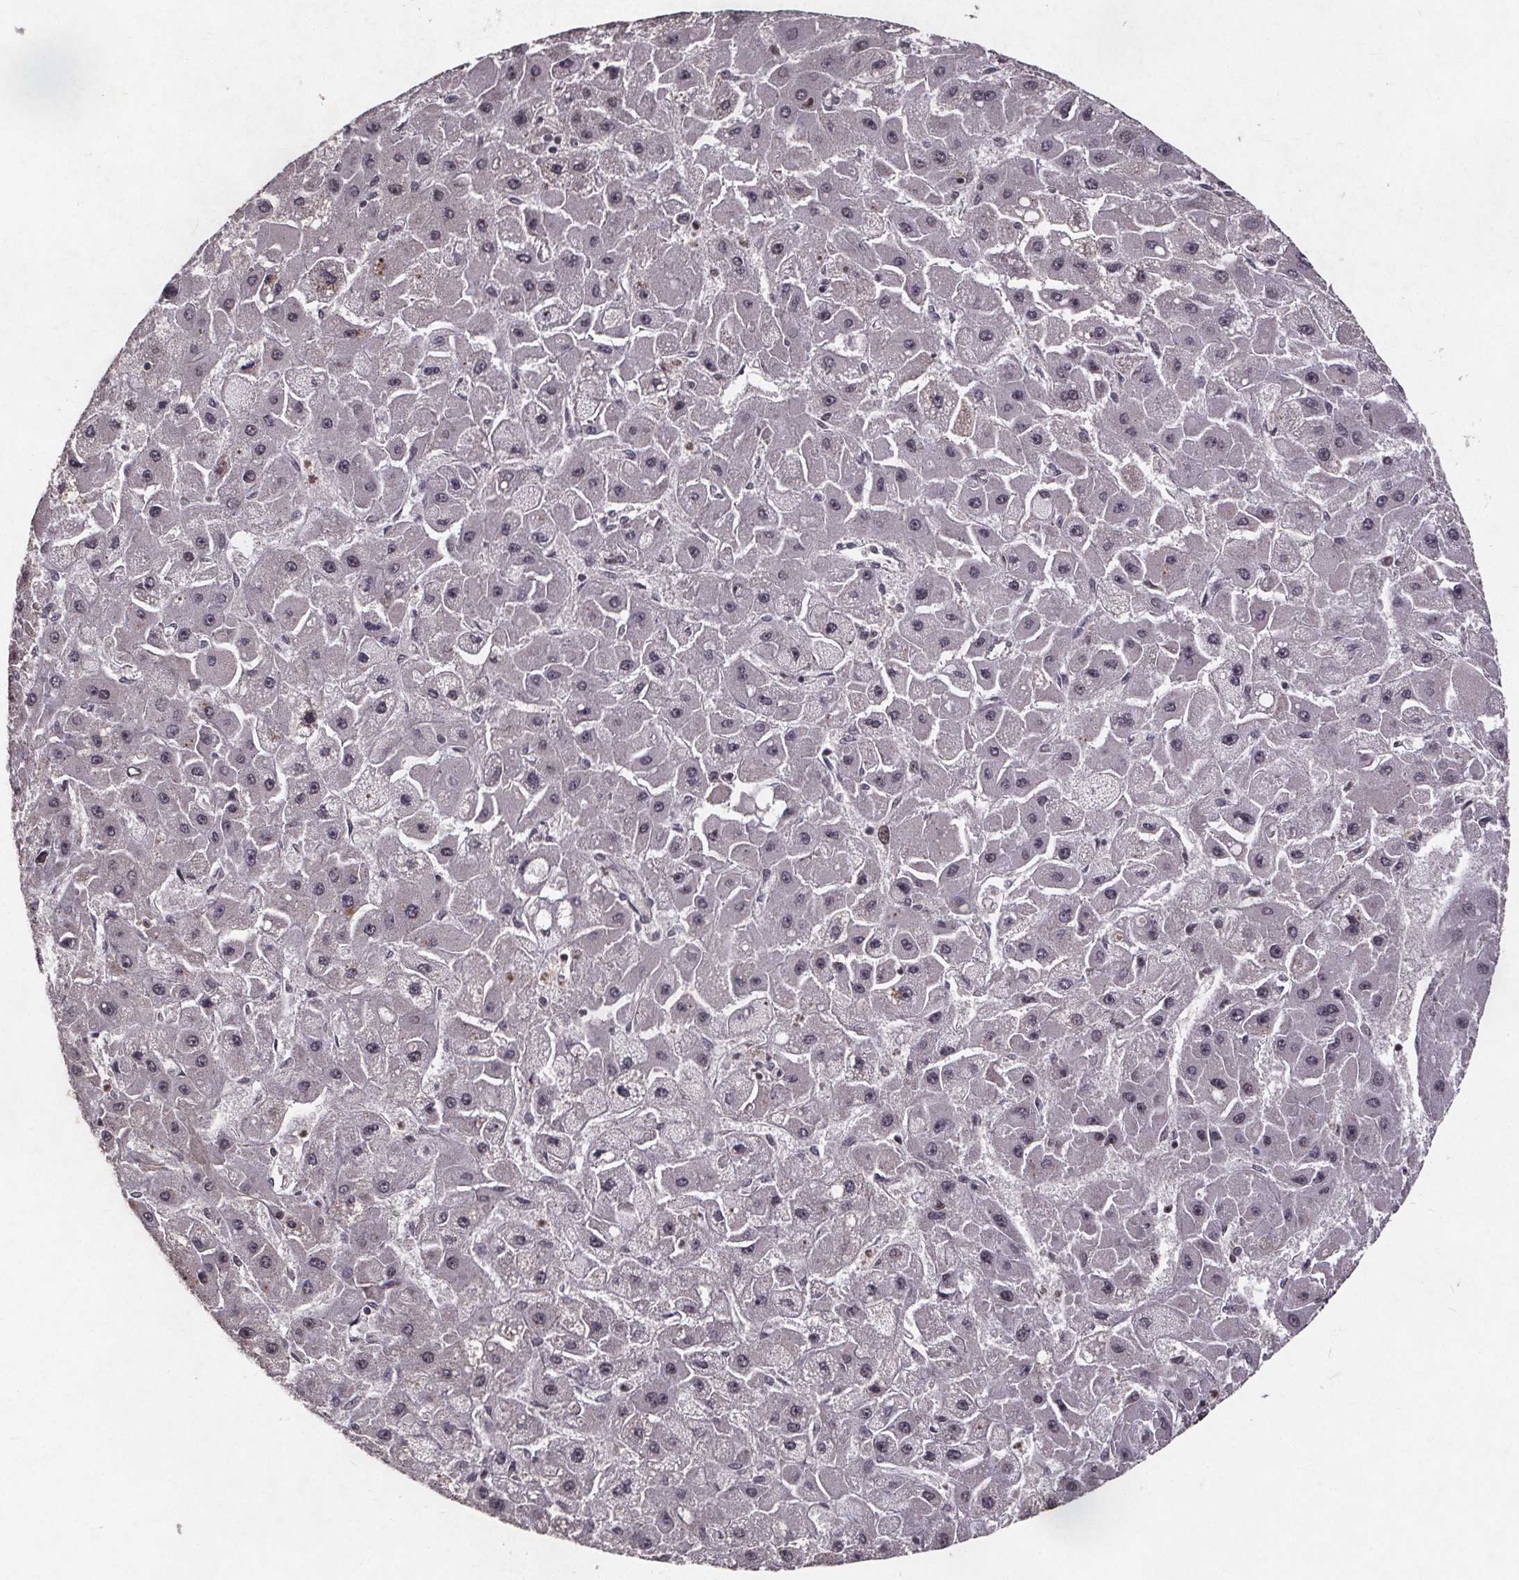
{"staining": {"intensity": "negative", "quantity": "none", "location": "none"}, "tissue": "liver cancer", "cell_type": "Tumor cells", "image_type": "cancer", "snomed": [{"axis": "morphology", "description": "Carcinoma, Hepatocellular, NOS"}, {"axis": "topography", "description": "Liver"}], "caption": "Liver hepatocellular carcinoma stained for a protein using immunohistochemistry reveals no staining tumor cells.", "gene": "GPX3", "patient": {"sex": "female", "age": 25}}